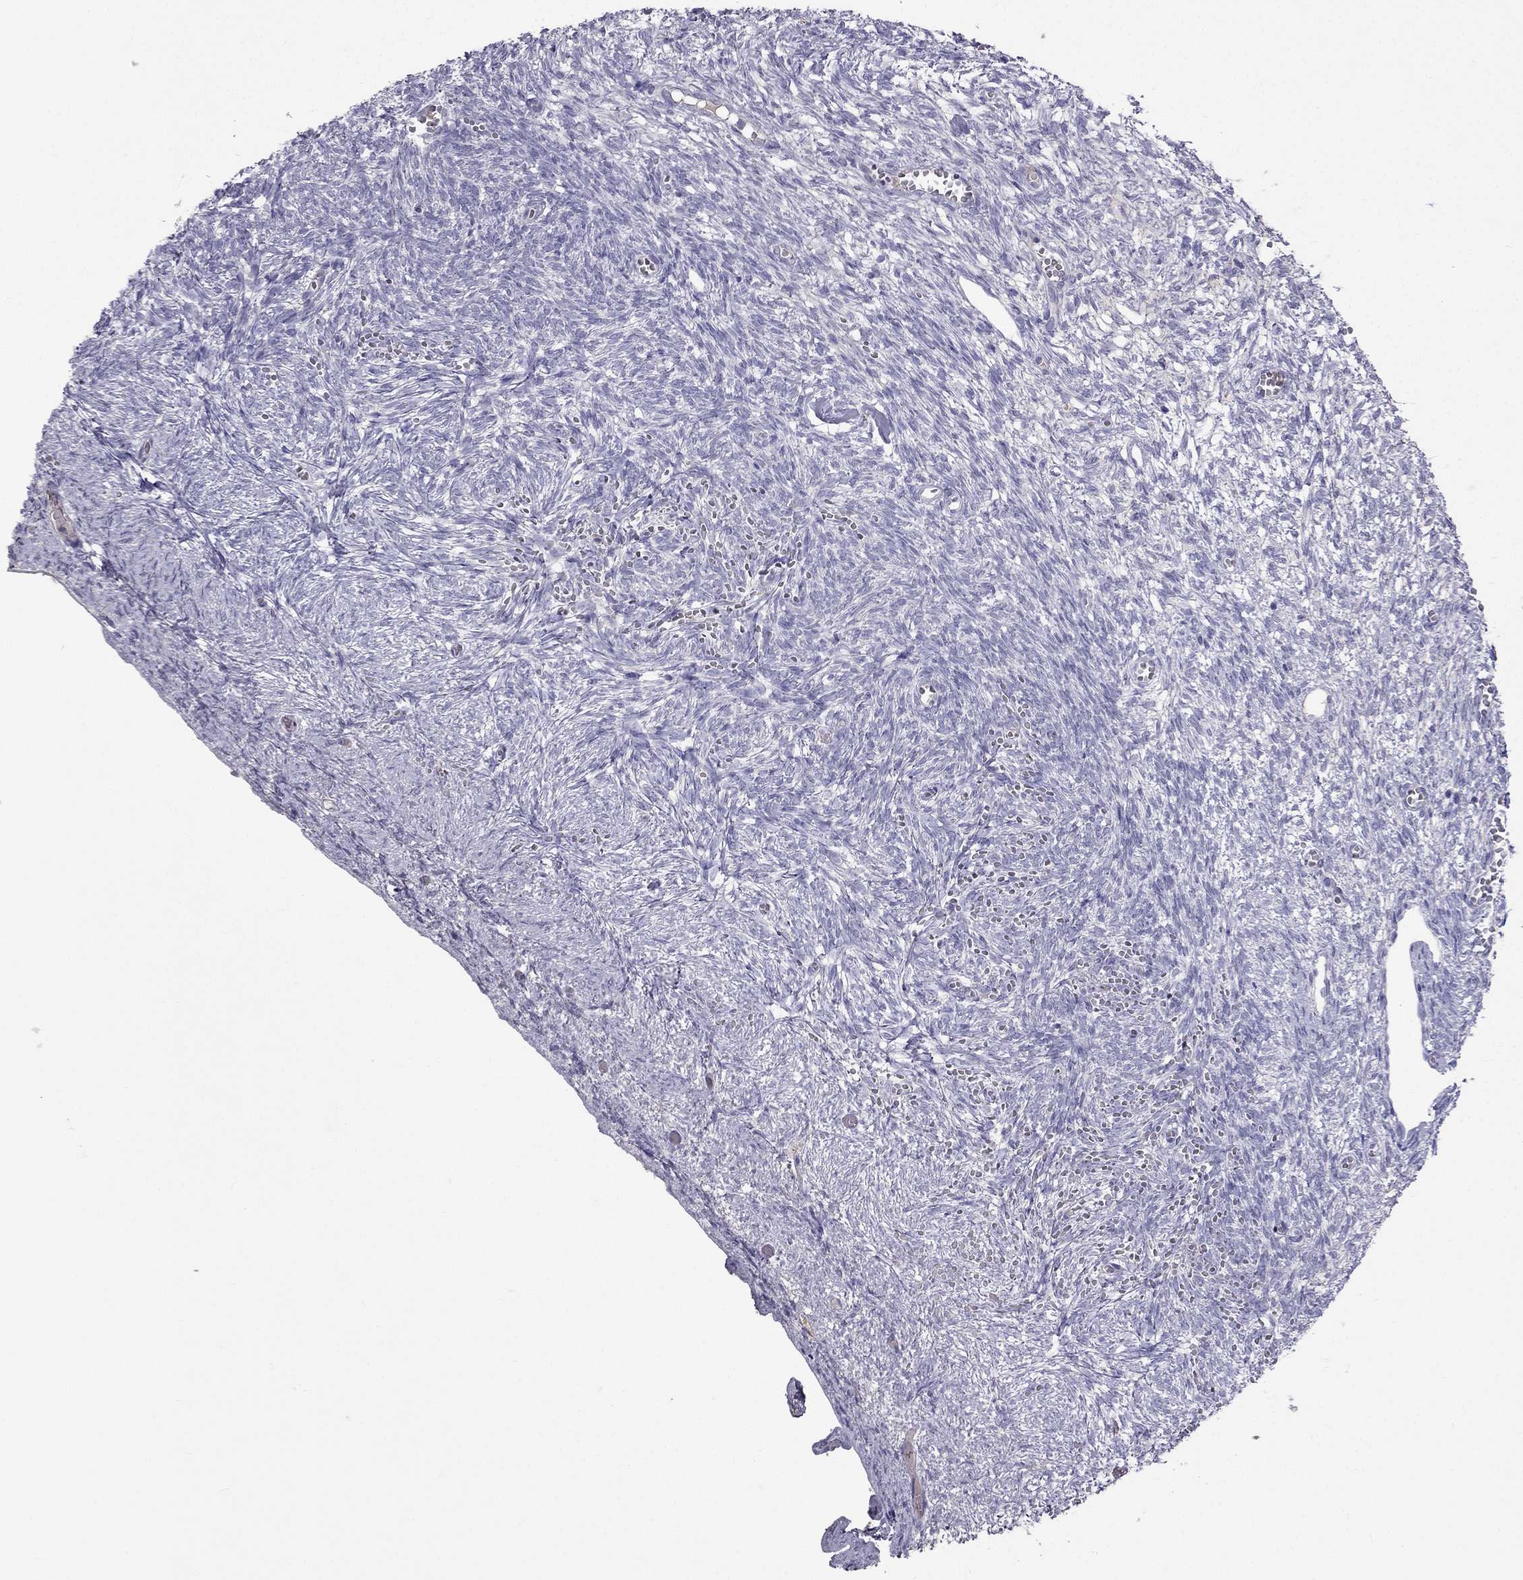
{"staining": {"intensity": "negative", "quantity": "none", "location": "none"}, "tissue": "ovary", "cell_type": "Follicle cells", "image_type": "normal", "snomed": [{"axis": "morphology", "description": "Normal tissue, NOS"}, {"axis": "topography", "description": "Ovary"}], "caption": "DAB immunohistochemical staining of benign human ovary demonstrates no significant staining in follicle cells.", "gene": "STOML3", "patient": {"sex": "female", "age": 43}}